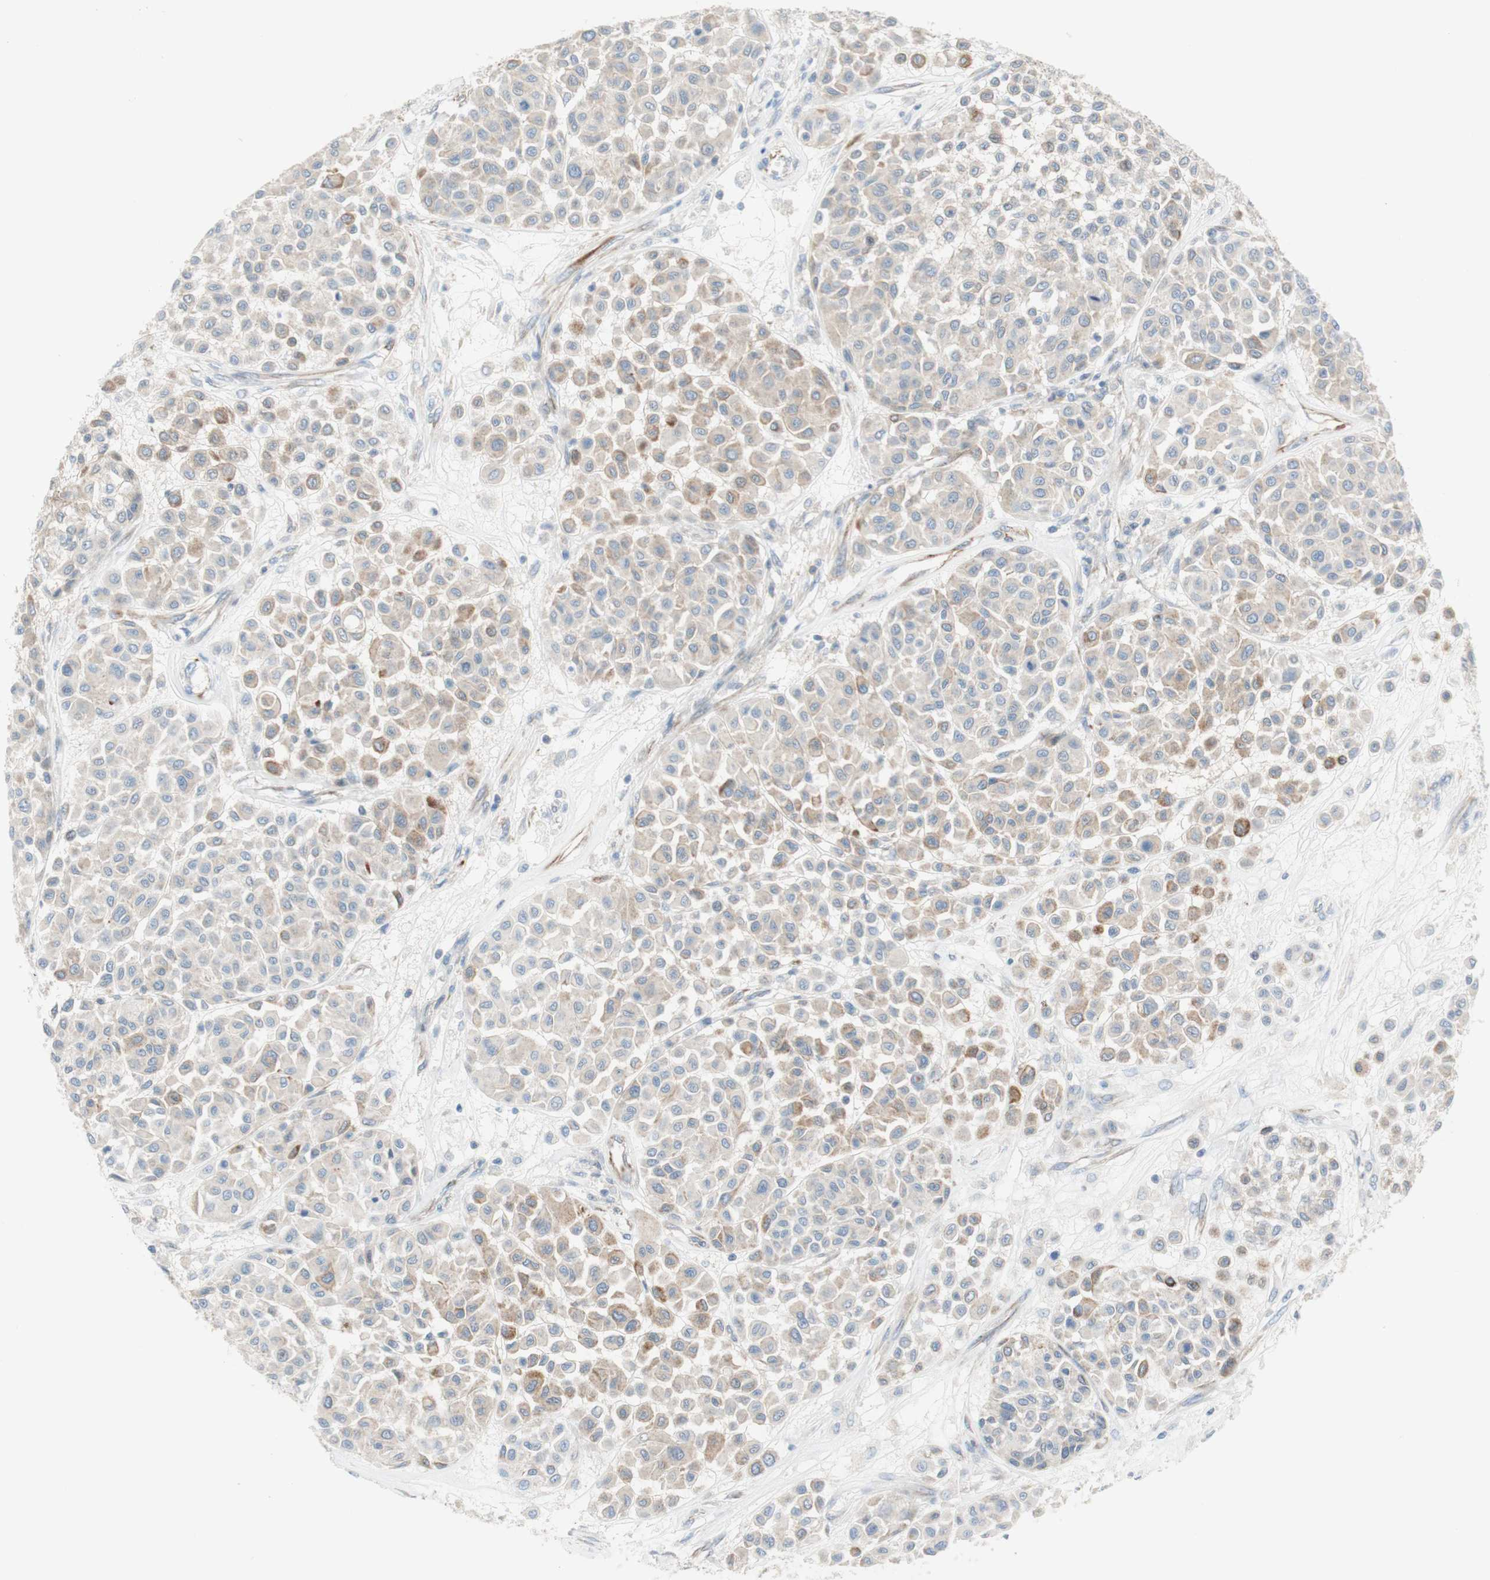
{"staining": {"intensity": "weak", "quantity": ">75%", "location": "cytoplasmic/membranous"}, "tissue": "melanoma", "cell_type": "Tumor cells", "image_type": "cancer", "snomed": [{"axis": "morphology", "description": "Malignant melanoma, Metastatic site"}, {"axis": "topography", "description": "Soft tissue"}], "caption": "Weak cytoplasmic/membranous staining for a protein is seen in about >75% of tumor cells of melanoma using immunohistochemistry (IHC).", "gene": "POU2AF1", "patient": {"sex": "male", "age": 41}}